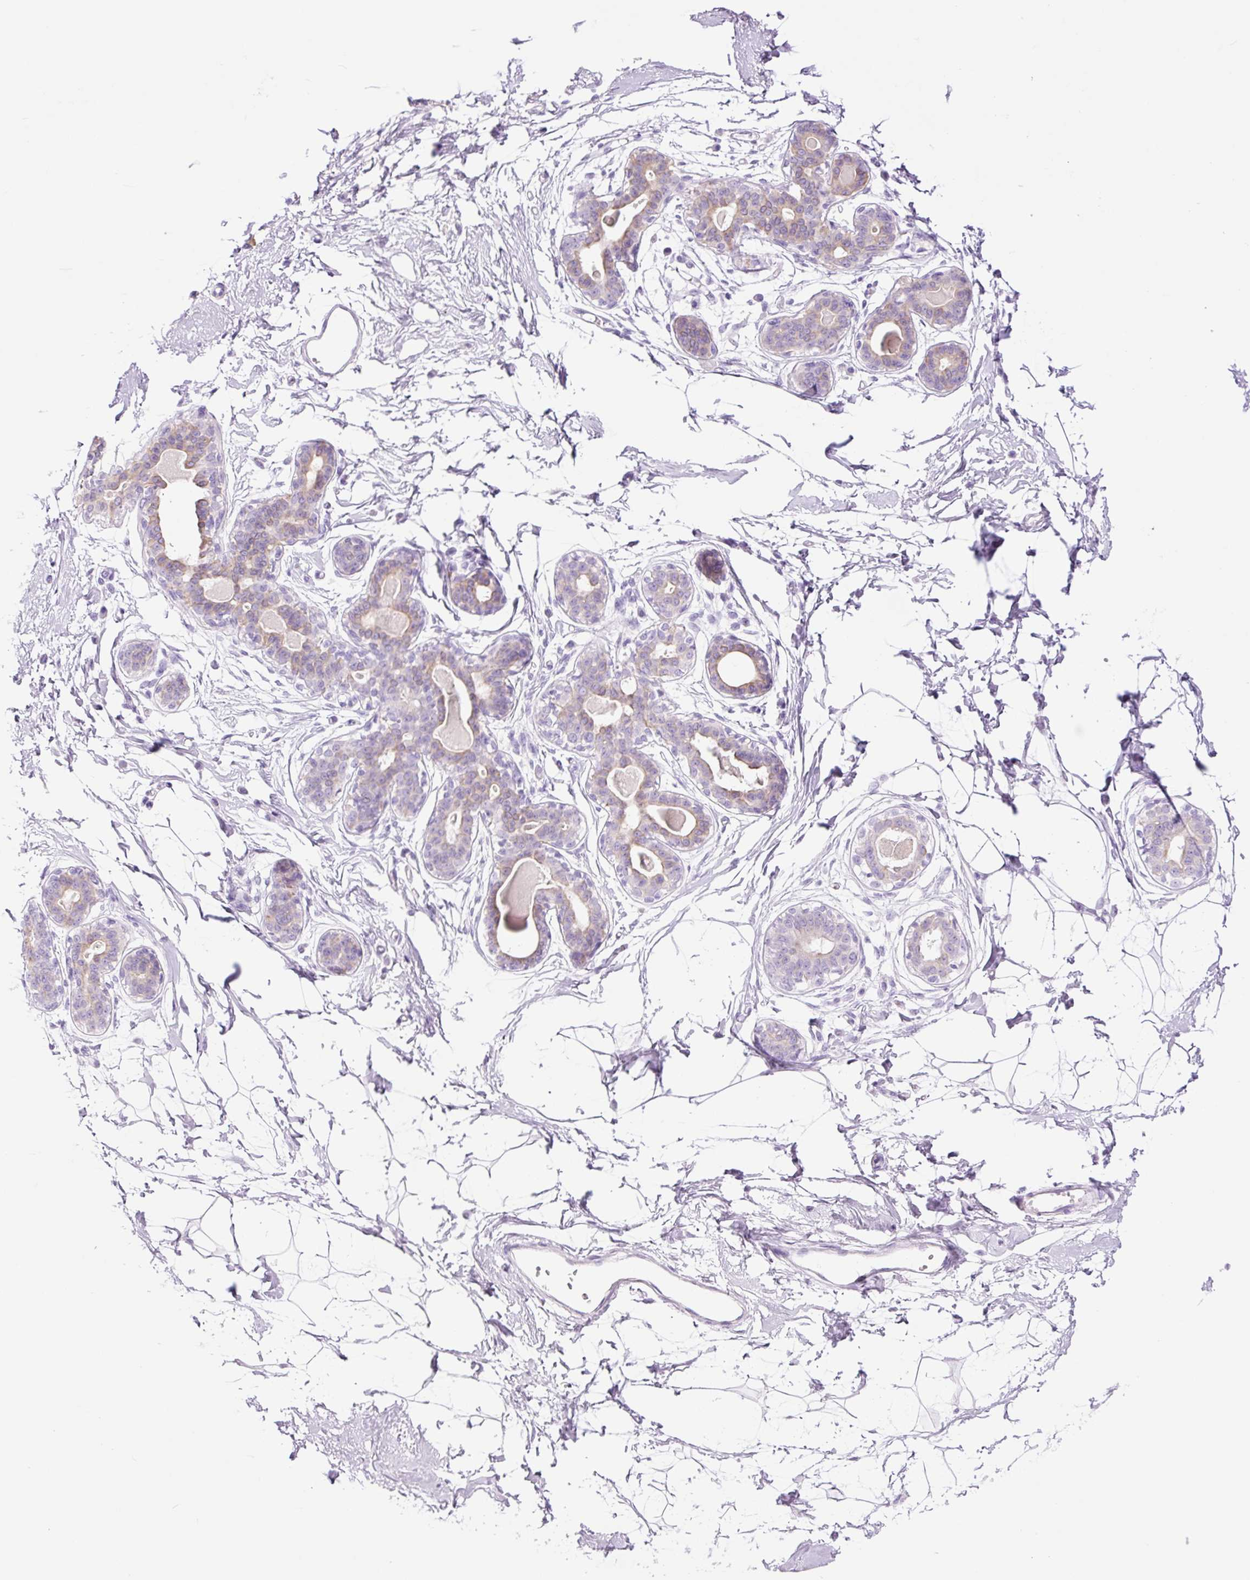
{"staining": {"intensity": "negative", "quantity": "none", "location": "none"}, "tissue": "breast", "cell_type": "Adipocytes", "image_type": "normal", "snomed": [{"axis": "morphology", "description": "Normal tissue, NOS"}, {"axis": "topography", "description": "Breast"}], "caption": "Adipocytes show no significant protein staining in normal breast. (Immunohistochemistry, brightfield microscopy, high magnification).", "gene": "TFF2", "patient": {"sex": "female", "age": 45}}